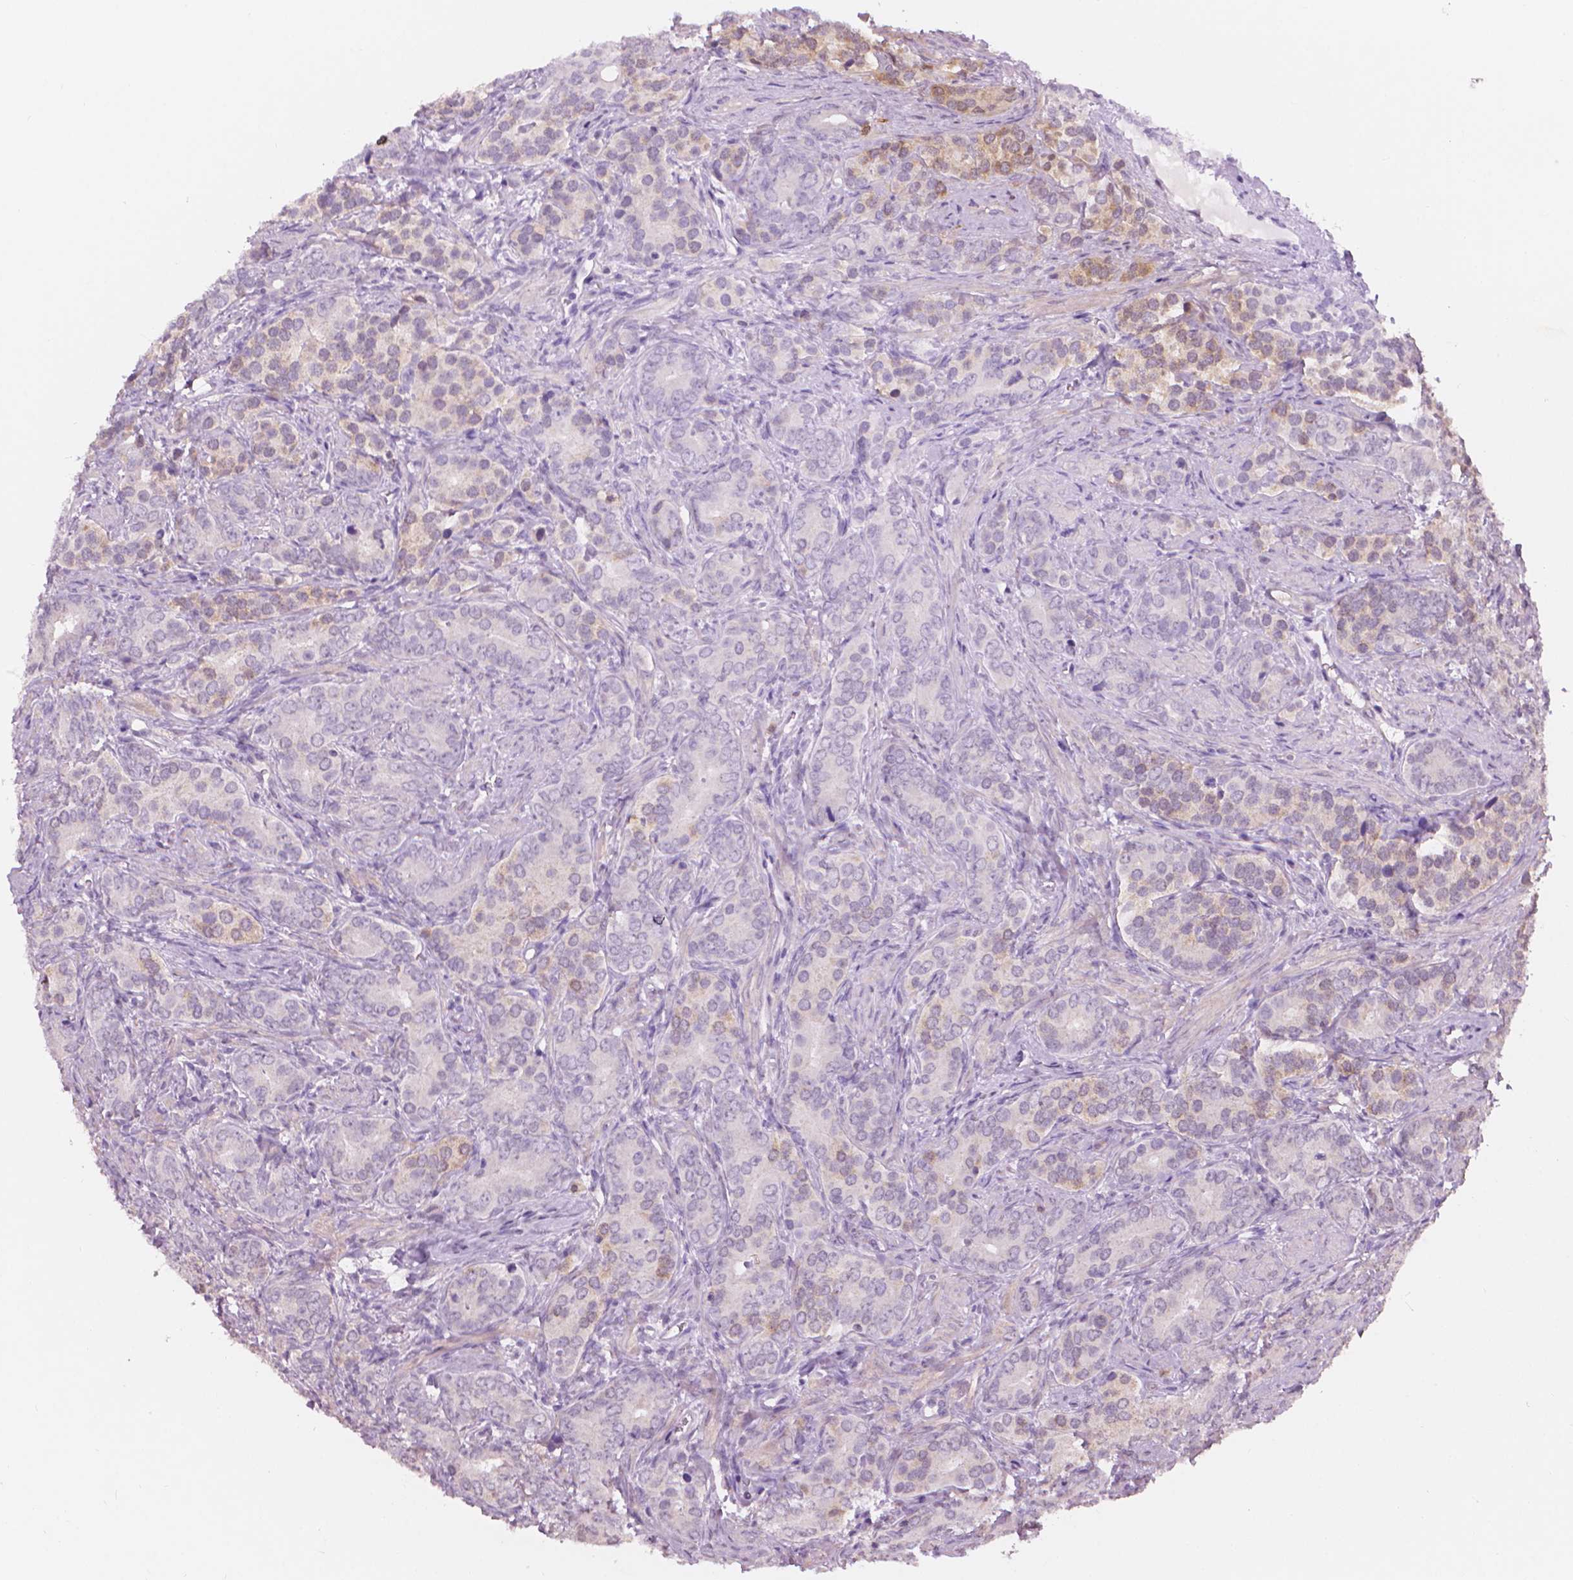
{"staining": {"intensity": "moderate", "quantity": "<25%", "location": "cytoplasmic/membranous"}, "tissue": "prostate cancer", "cell_type": "Tumor cells", "image_type": "cancer", "snomed": [{"axis": "morphology", "description": "Adenocarcinoma, High grade"}, {"axis": "topography", "description": "Prostate"}], "caption": "Tumor cells demonstrate moderate cytoplasmic/membranous expression in approximately <25% of cells in prostate cancer.", "gene": "ENO2", "patient": {"sex": "male", "age": 84}}